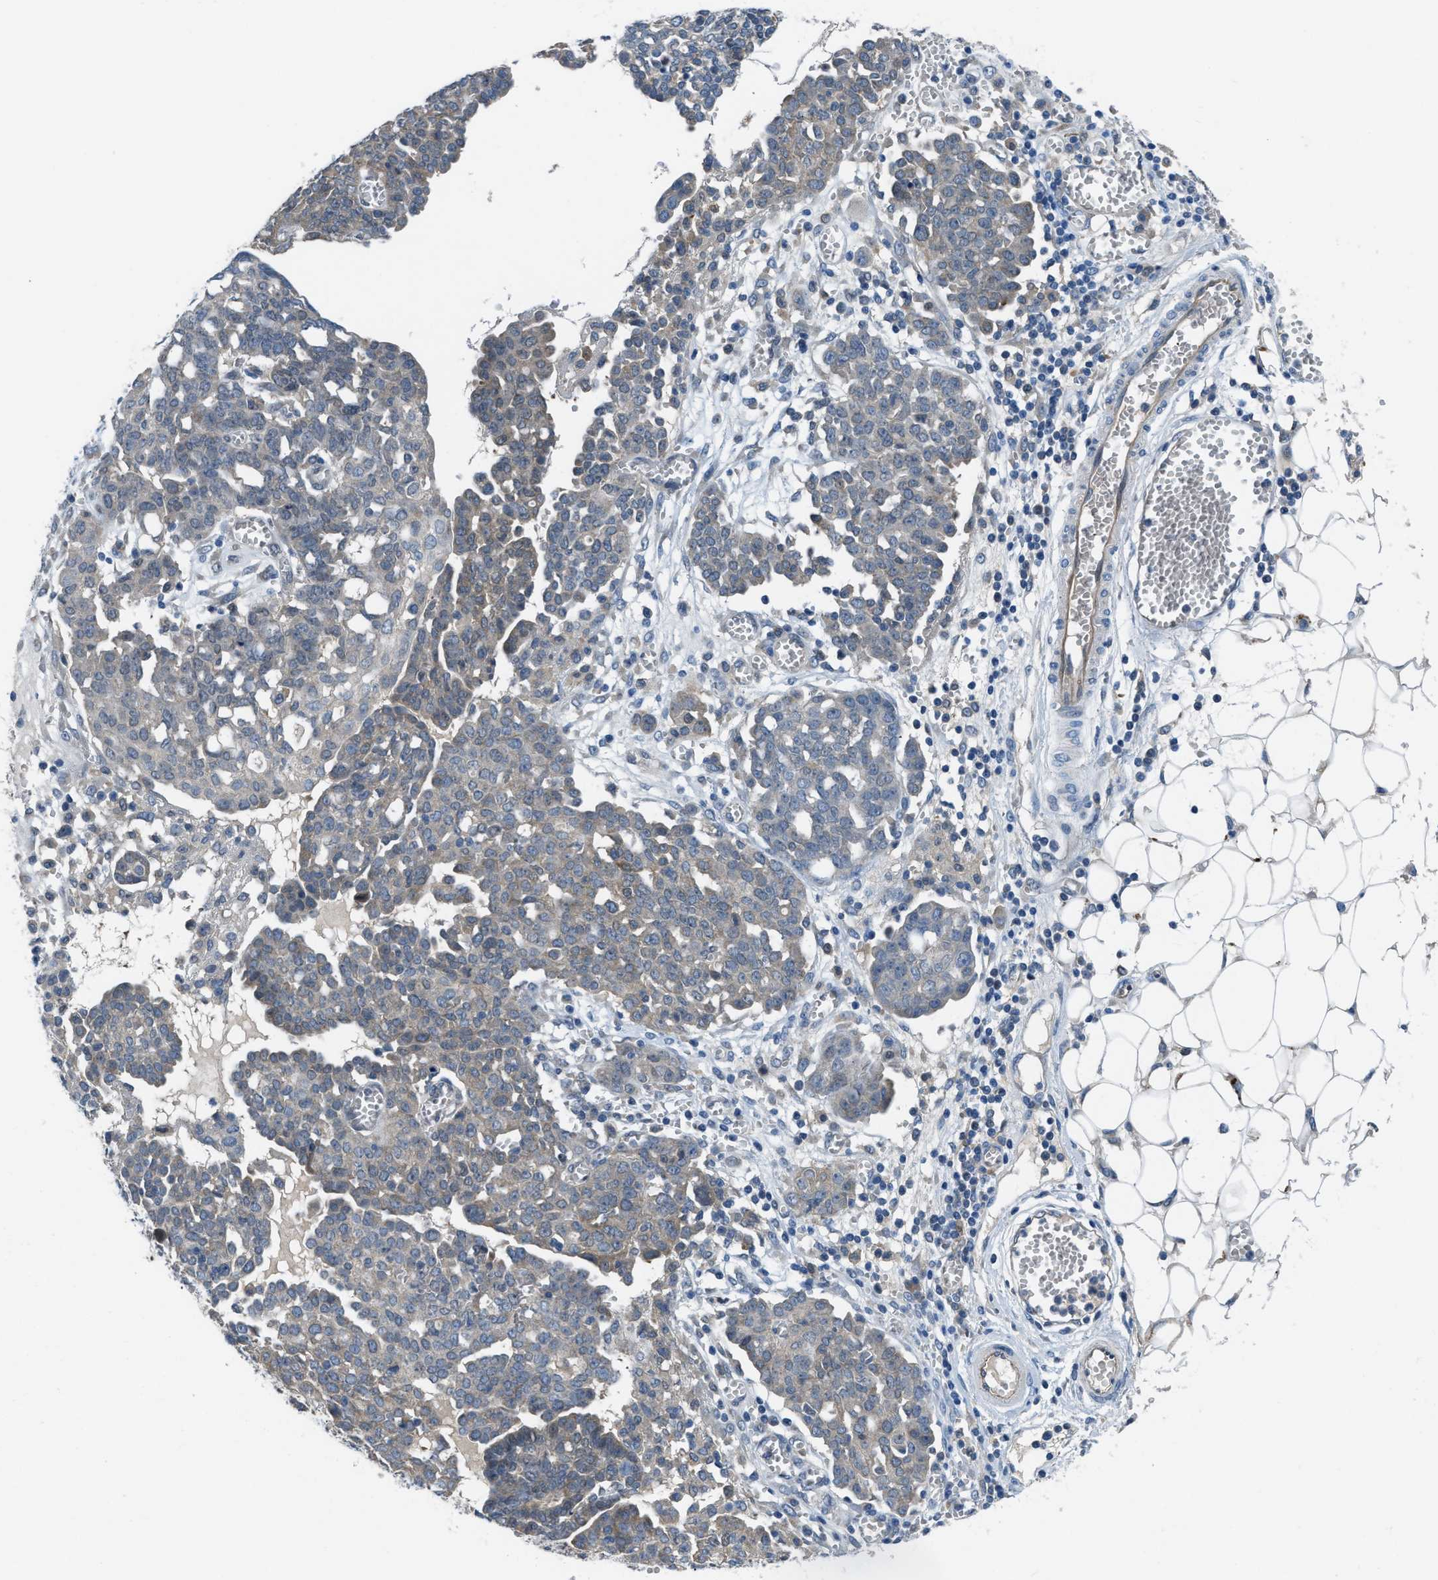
{"staining": {"intensity": "moderate", "quantity": "<25%", "location": "cytoplasmic/membranous"}, "tissue": "ovarian cancer", "cell_type": "Tumor cells", "image_type": "cancer", "snomed": [{"axis": "morphology", "description": "Cystadenocarcinoma, serous, NOS"}, {"axis": "topography", "description": "Soft tissue"}, {"axis": "topography", "description": "Ovary"}], "caption": "The image exhibits a brown stain indicating the presence of a protein in the cytoplasmic/membranous of tumor cells in ovarian cancer.", "gene": "BAZ2B", "patient": {"sex": "female", "age": 57}}